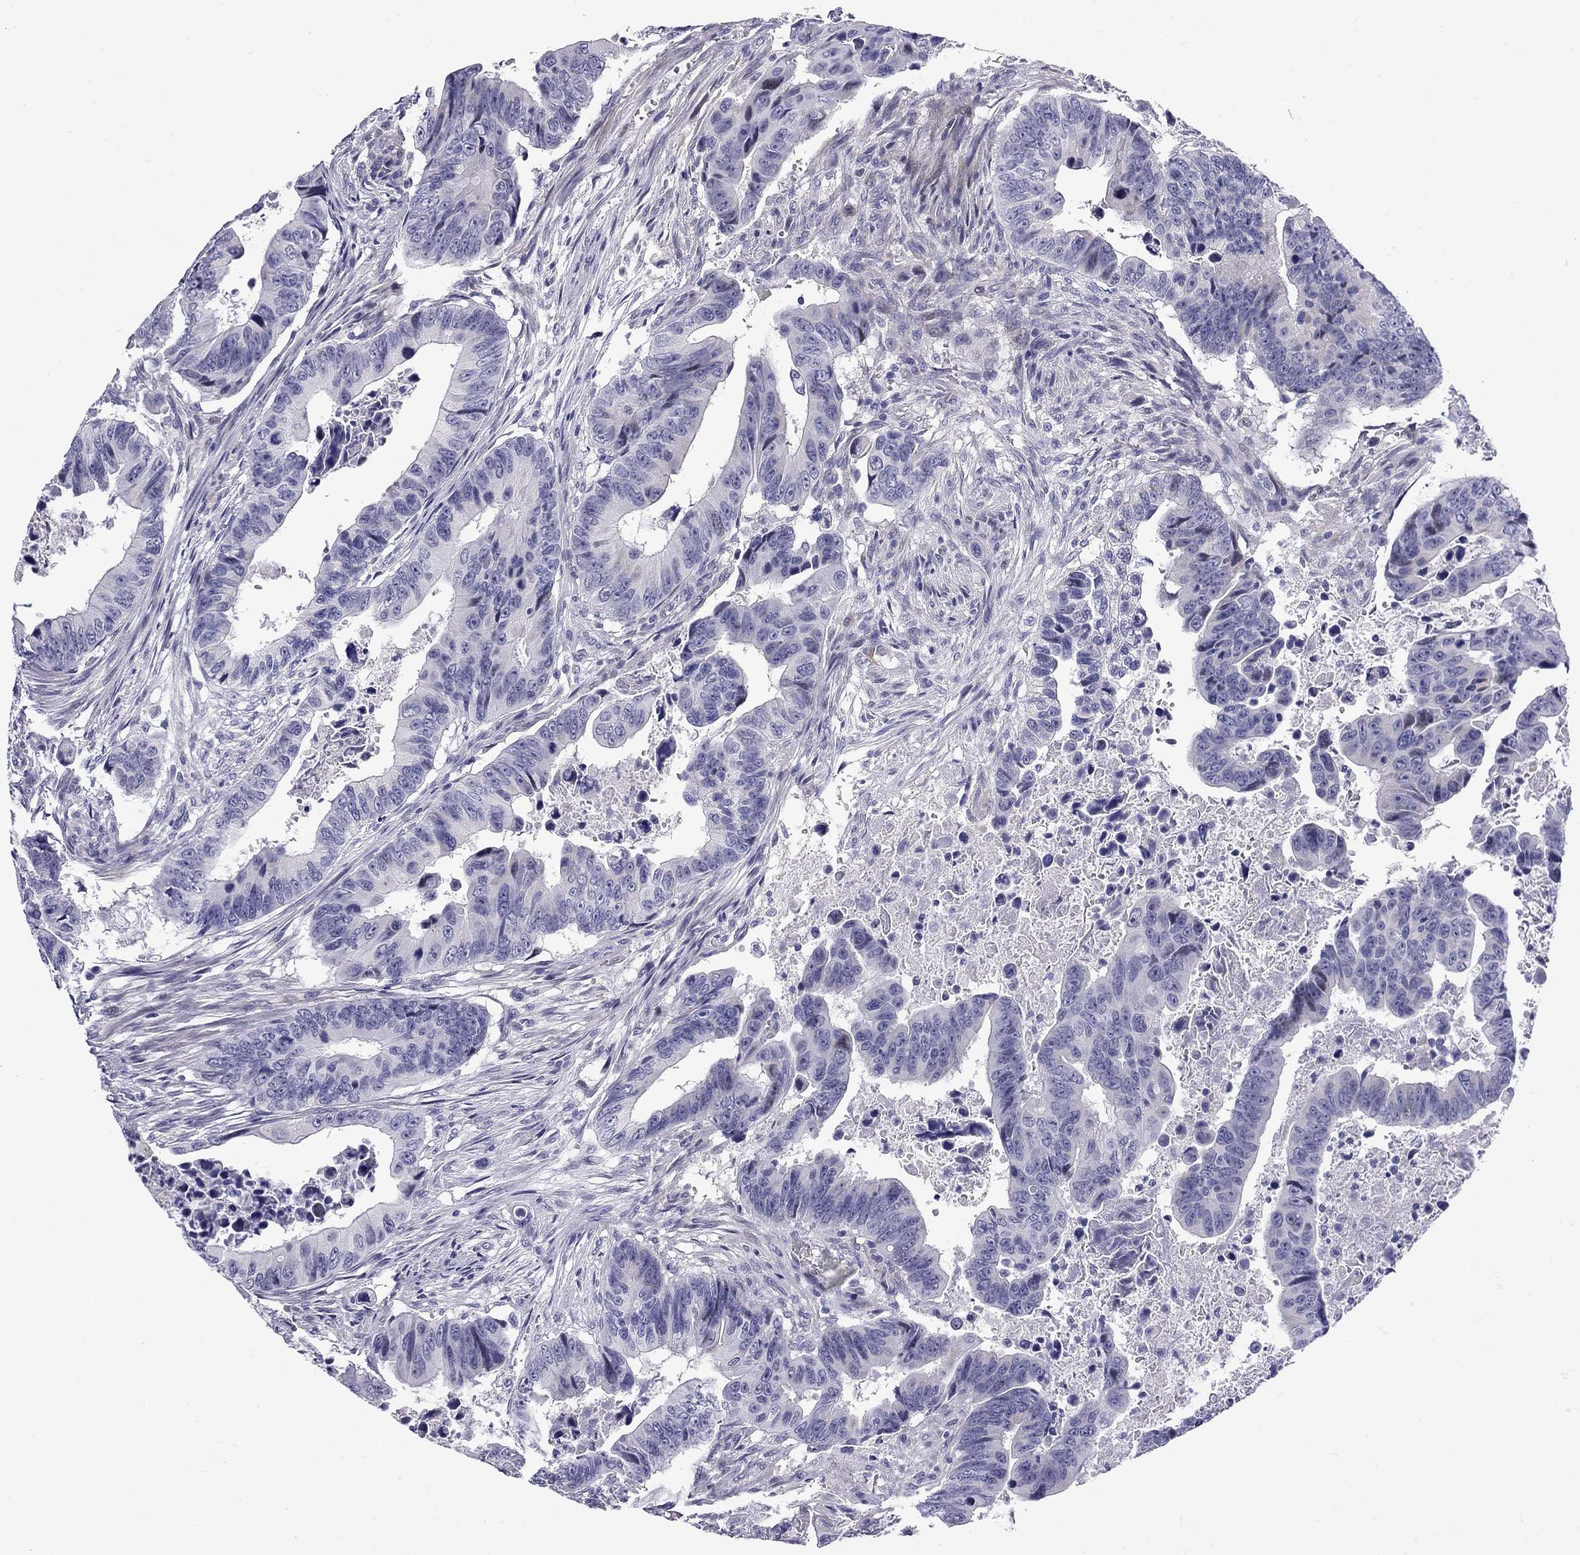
{"staining": {"intensity": "negative", "quantity": "none", "location": "none"}, "tissue": "colorectal cancer", "cell_type": "Tumor cells", "image_type": "cancer", "snomed": [{"axis": "morphology", "description": "Adenocarcinoma, NOS"}, {"axis": "topography", "description": "Colon"}], "caption": "Tumor cells show no significant protein expression in colorectal cancer.", "gene": "C8orf88", "patient": {"sex": "female", "age": 87}}